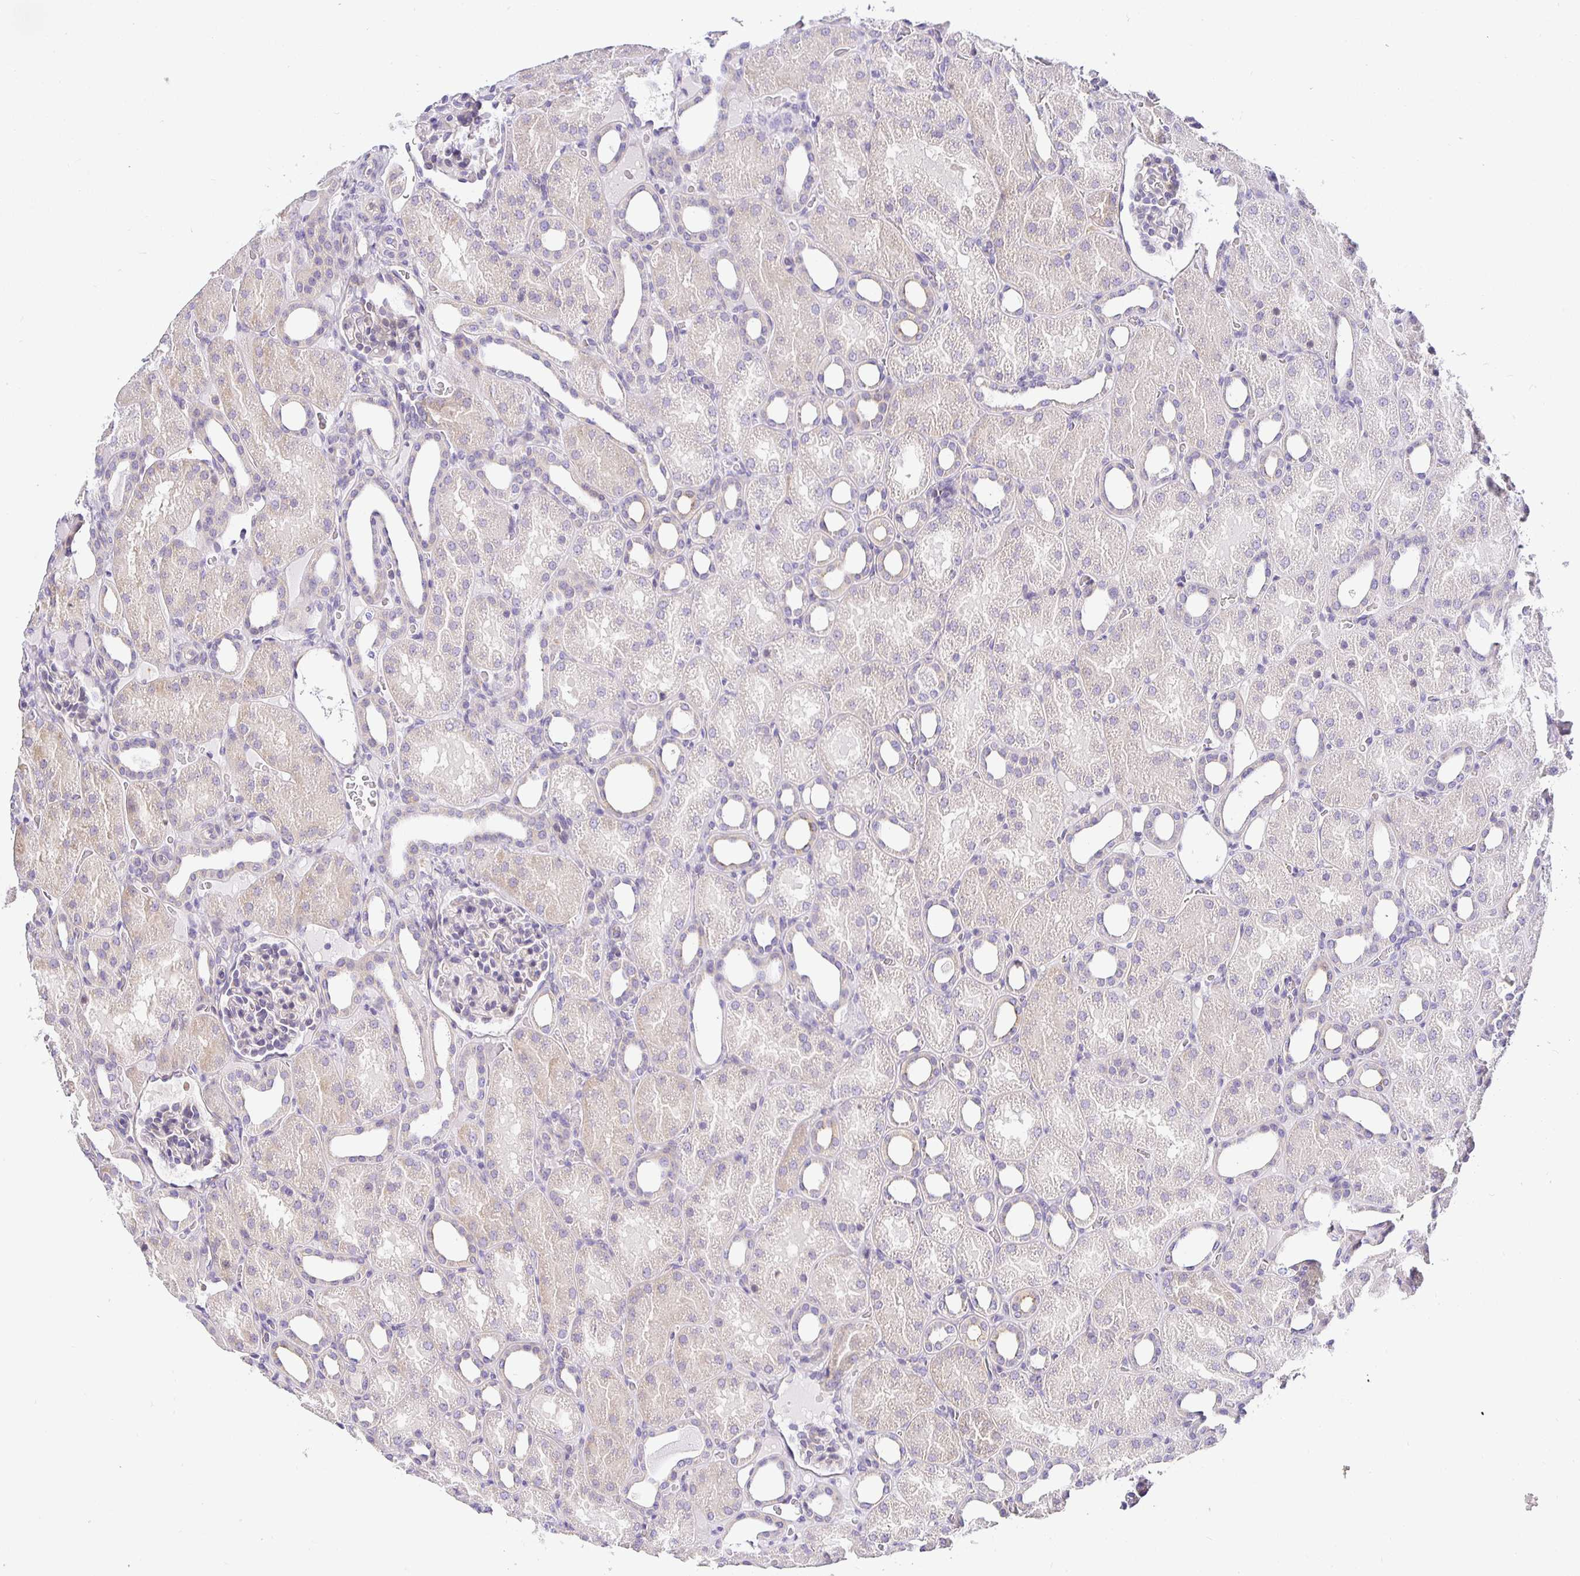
{"staining": {"intensity": "negative", "quantity": "none", "location": "none"}, "tissue": "kidney", "cell_type": "Cells in glomeruli", "image_type": "normal", "snomed": [{"axis": "morphology", "description": "Normal tissue, NOS"}, {"axis": "topography", "description": "Kidney"}], "caption": "High power microscopy histopathology image of an immunohistochemistry (IHC) histopathology image of unremarkable kidney, revealing no significant staining in cells in glomeruli. (Immunohistochemistry, brightfield microscopy, high magnification).", "gene": "OPALIN", "patient": {"sex": "male", "age": 2}}